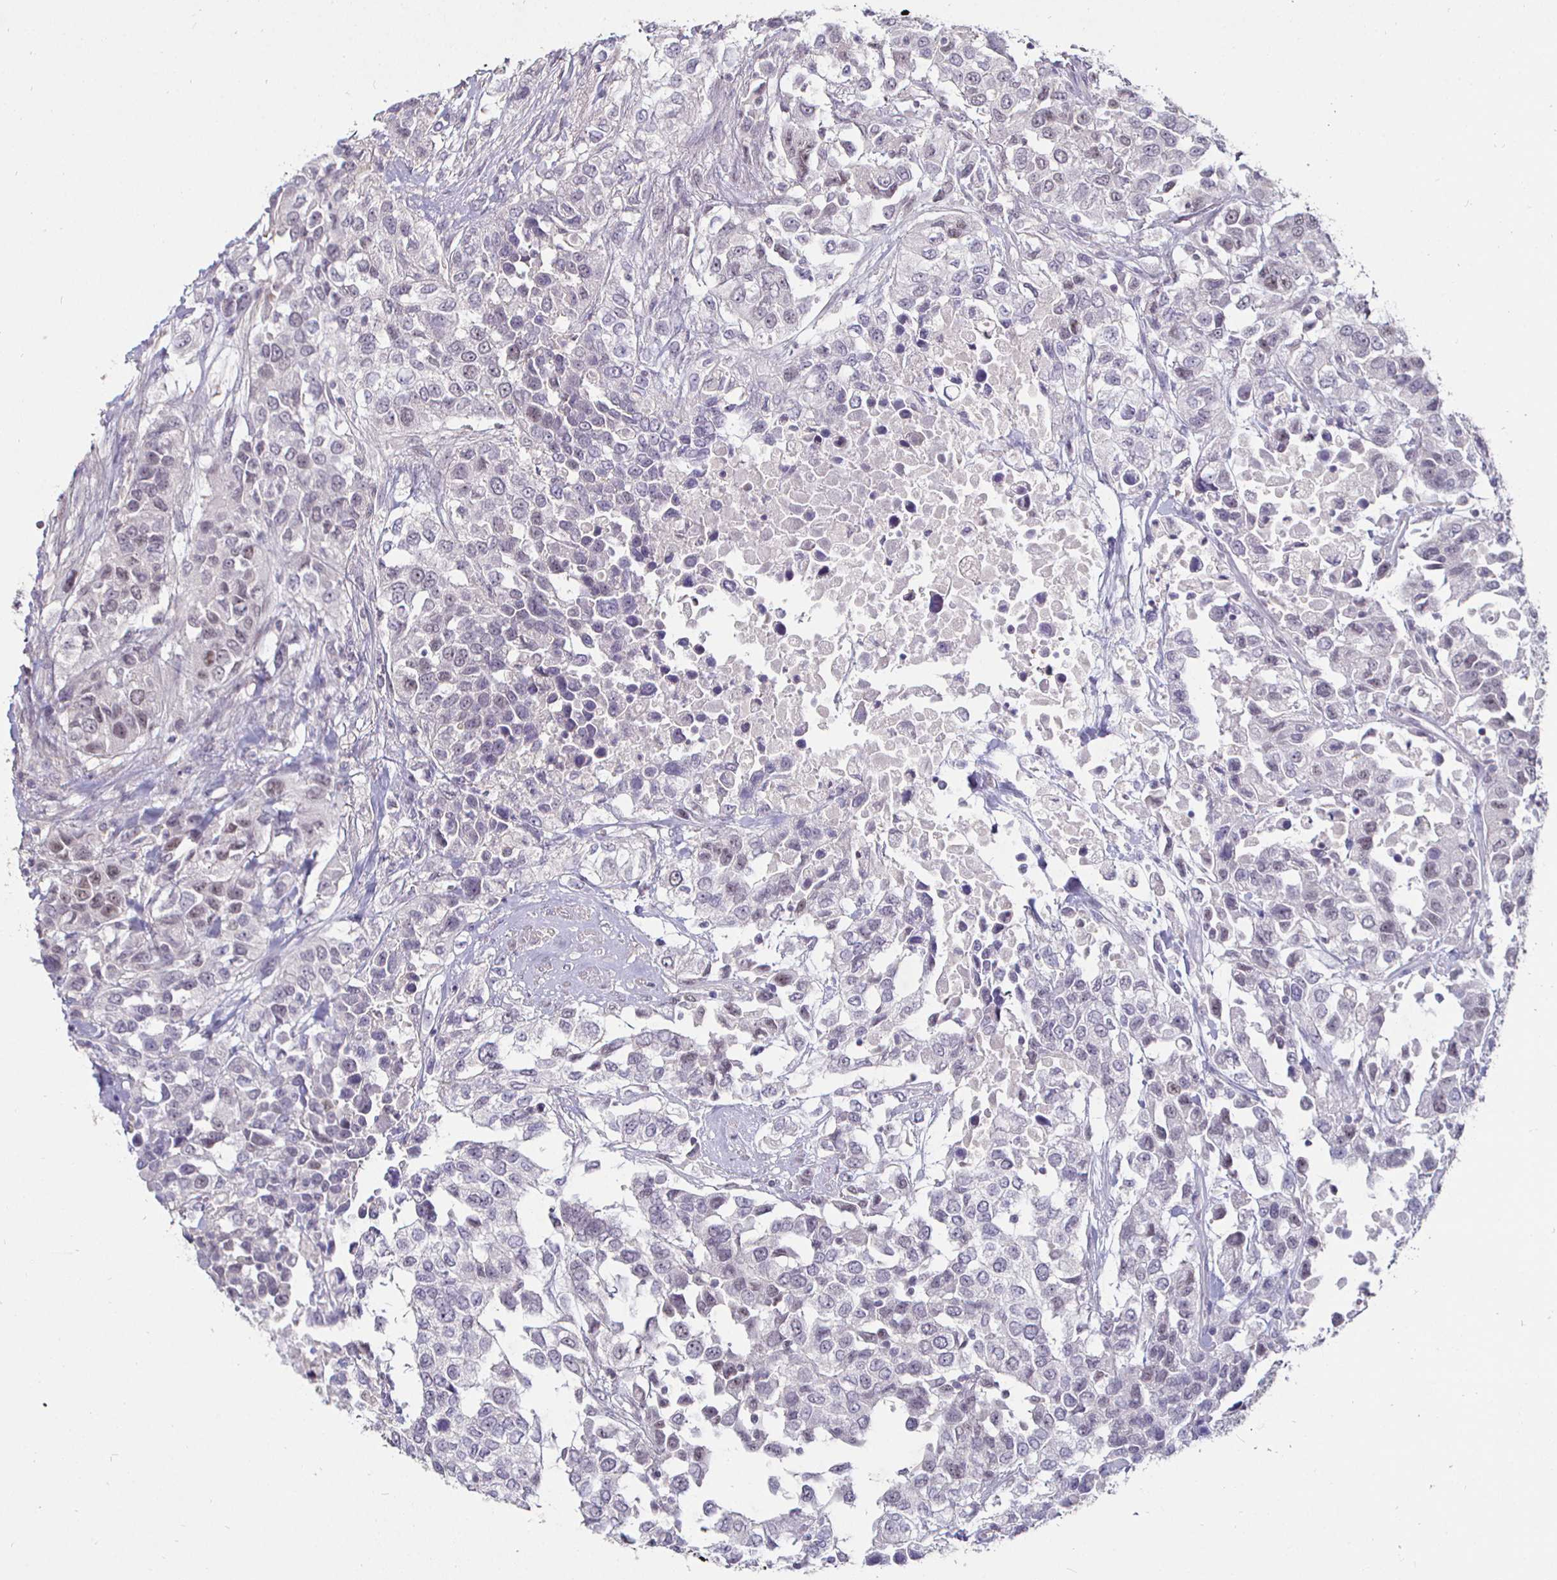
{"staining": {"intensity": "weak", "quantity": "<25%", "location": "nuclear"}, "tissue": "urothelial cancer", "cell_type": "Tumor cells", "image_type": "cancer", "snomed": [{"axis": "morphology", "description": "Urothelial carcinoma, High grade"}, {"axis": "topography", "description": "Urinary bladder"}], "caption": "There is no significant staining in tumor cells of high-grade urothelial carcinoma. (DAB (3,3'-diaminobenzidine) IHC visualized using brightfield microscopy, high magnification).", "gene": "MLH1", "patient": {"sex": "female", "age": 80}}